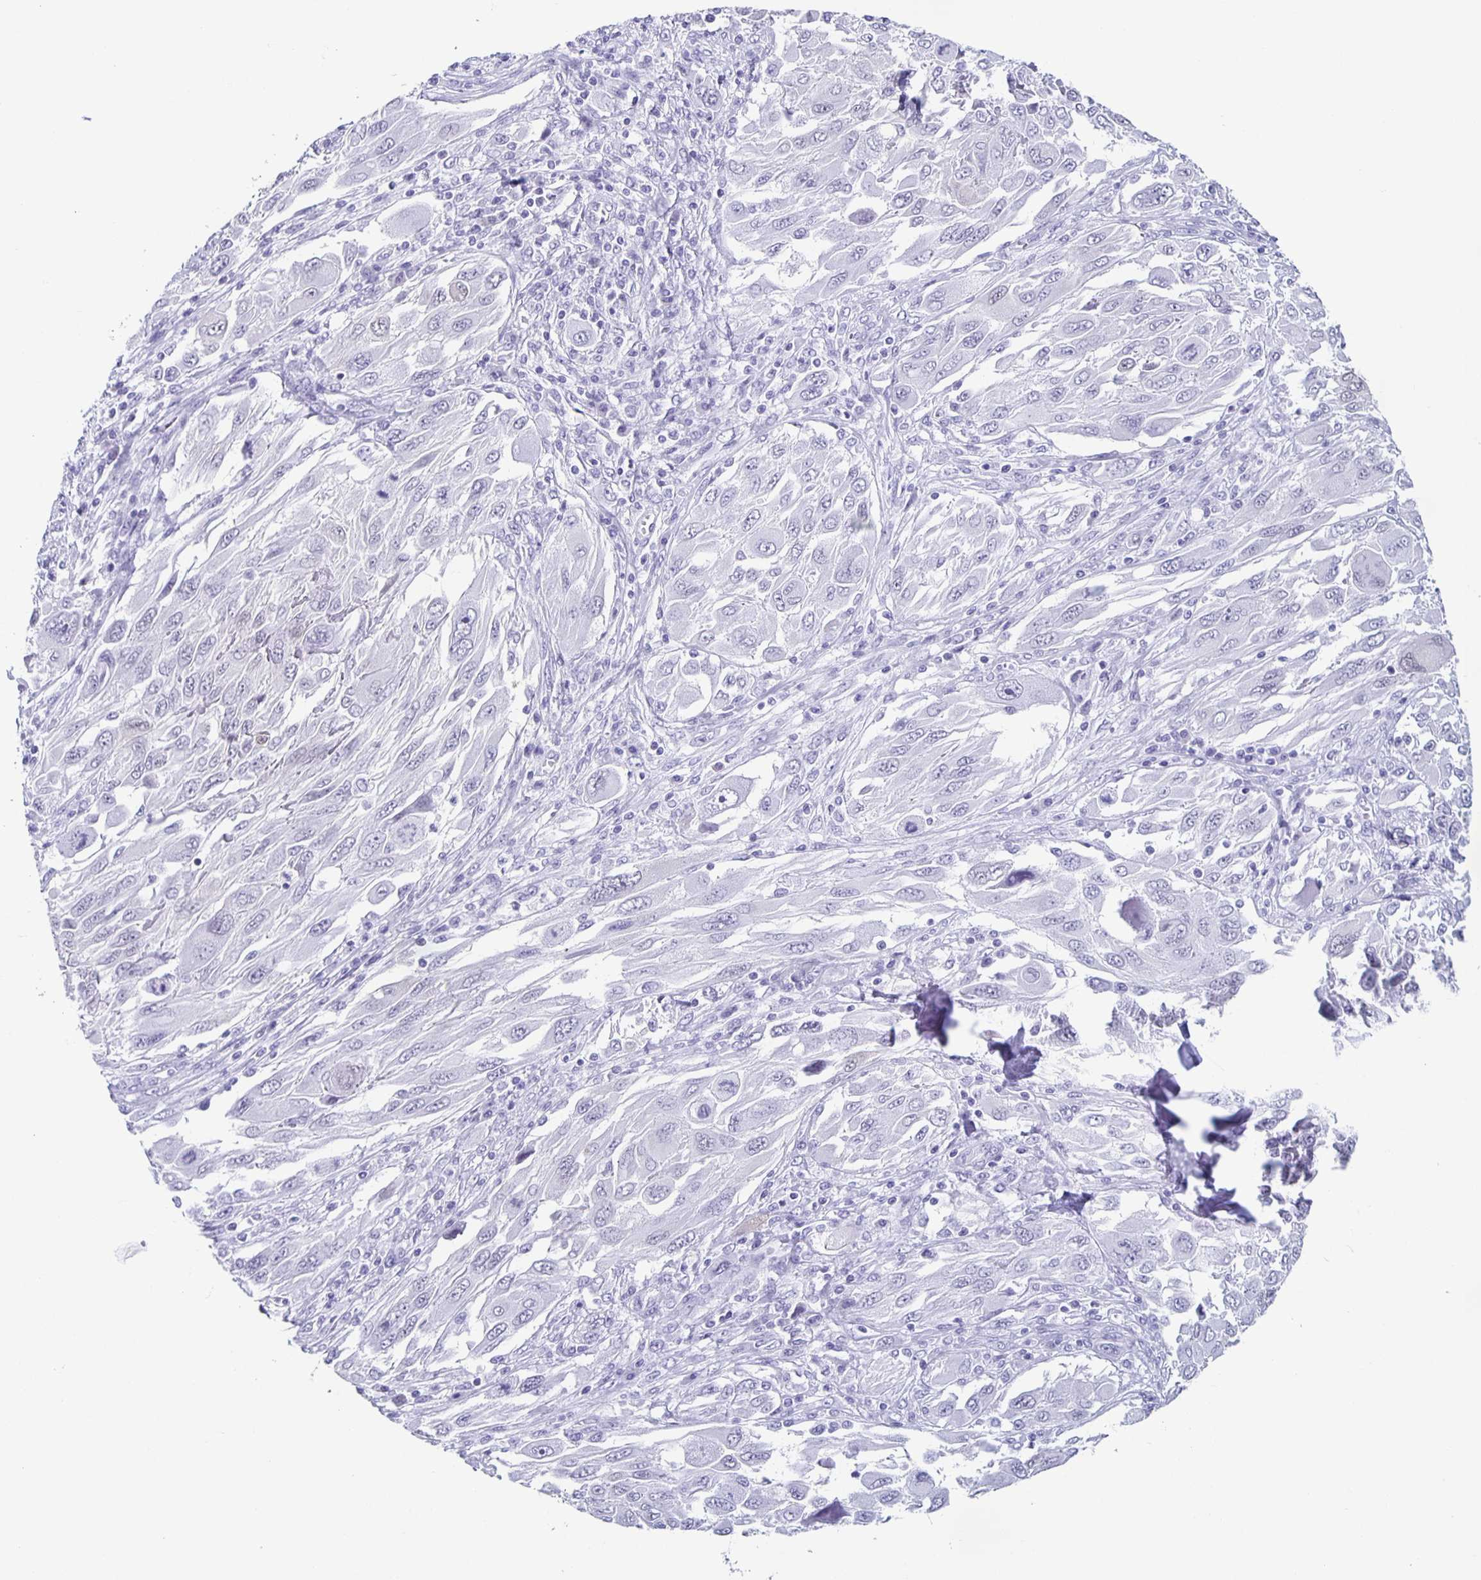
{"staining": {"intensity": "negative", "quantity": "none", "location": "none"}, "tissue": "melanoma", "cell_type": "Tumor cells", "image_type": "cancer", "snomed": [{"axis": "morphology", "description": "Malignant melanoma, NOS"}, {"axis": "topography", "description": "Skin"}], "caption": "A histopathology image of human malignant melanoma is negative for staining in tumor cells. The staining is performed using DAB brown chromogen with nuclei counter-stained in using hematoxylin.", "gene": "TPPP", "patient": {"sex": "female", "age": 91}}